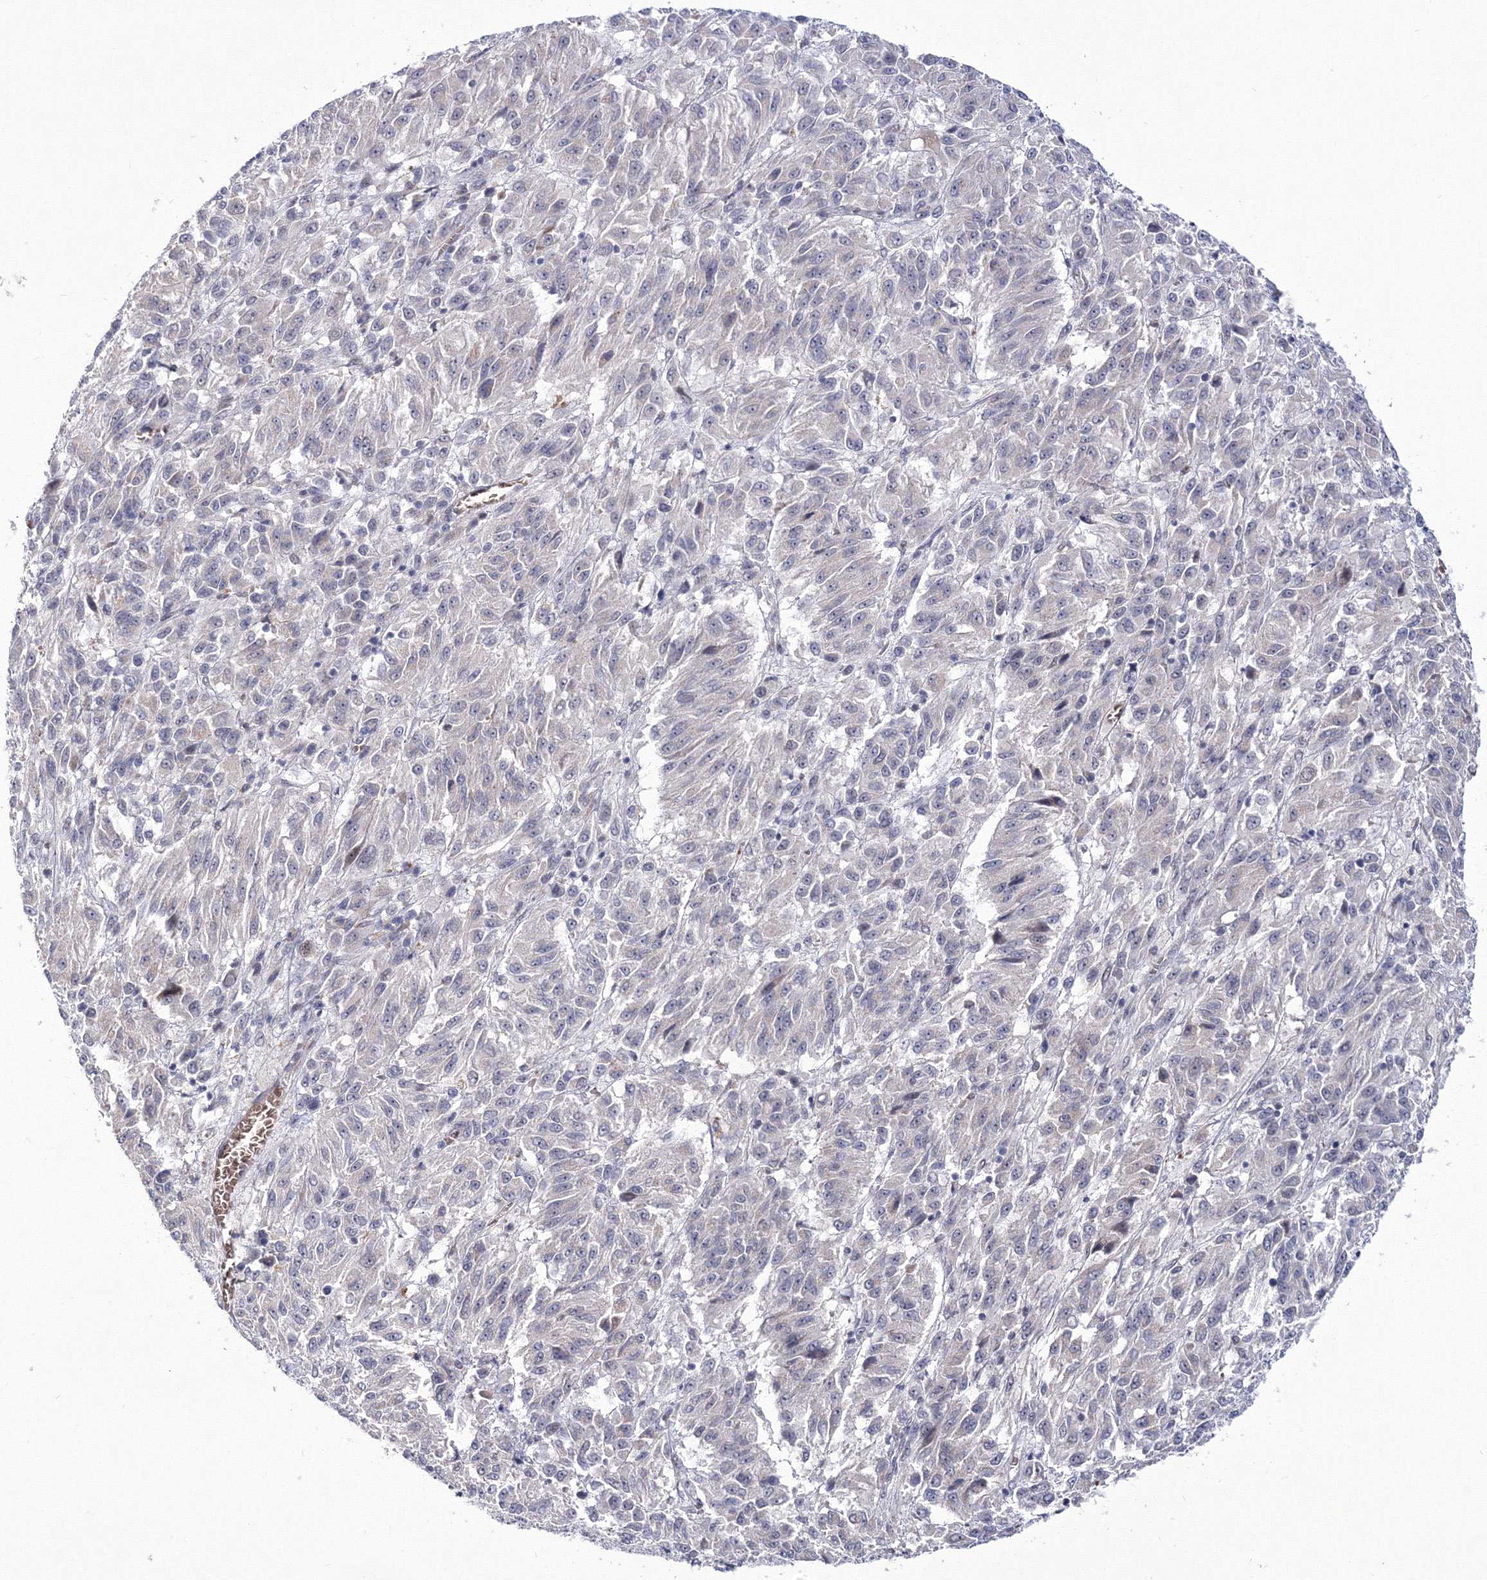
{"staining": {"intensity": "negative", "quantity": "none", "location": "none"}, "tissue": "melanoma", "cell_type": "Tumor cells", "image_type": "cancer", "snomed": [{"axis": "morphology", "description": "Malignant melanoma, Metastatic site"}, {"axis": "topography", "description": "Lung"}], "caption": "An immunohistochemistry (IHC) image of melanoma is shown. There is no staining in tumor cells of melanoma. (Stains: DAB (3,3'-diaminobenzidine) immunohistochemistry with hematoxylin counter stain, Microscopy: brightfield microscopy at high magnification).", "gene": "C11orf52", "patient": {"sex": "male", "age": 64}}